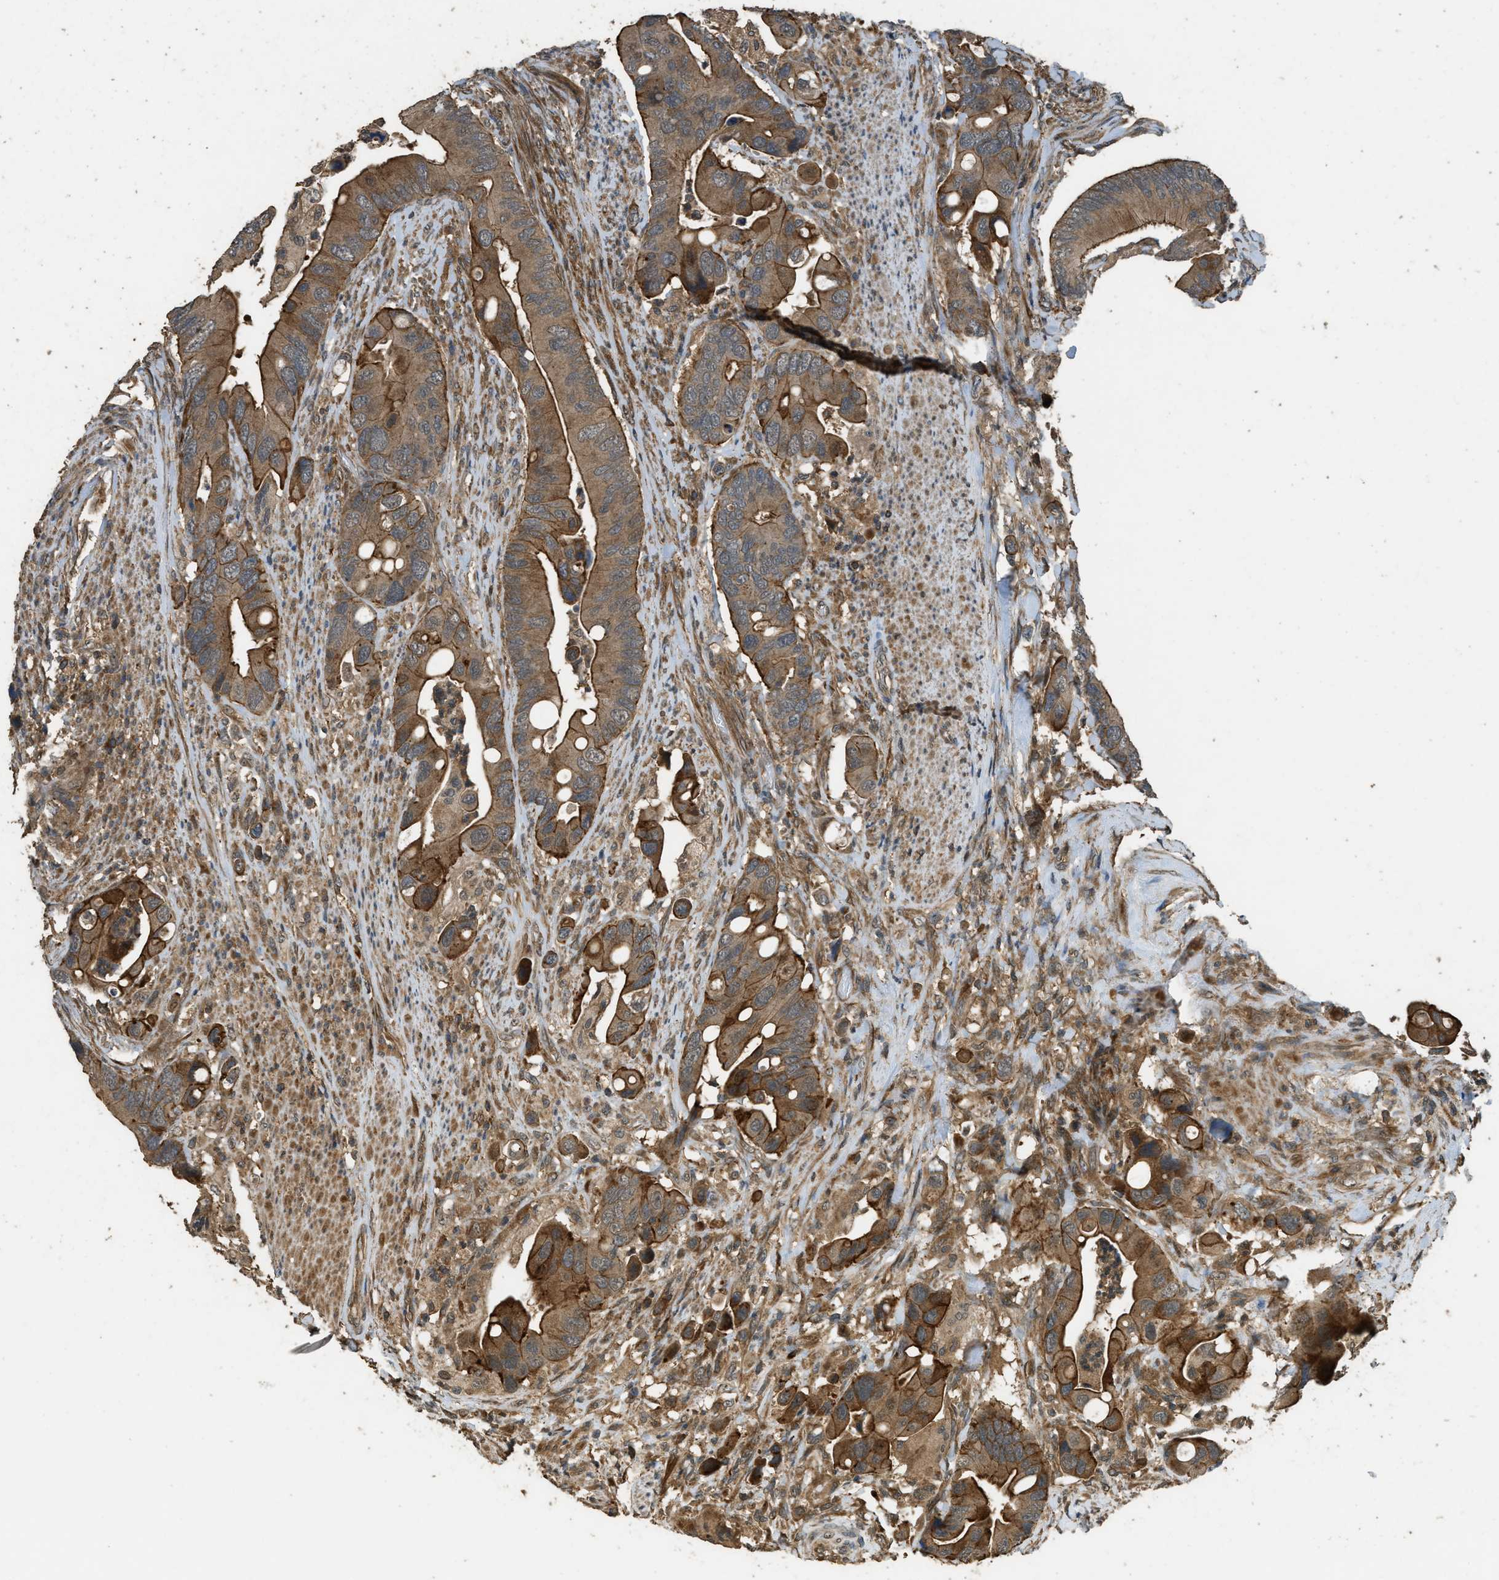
{"staining": {"intensity": "strong", "quantity": ">75%", "location": "cytoplasmic/membranous"}, "tissue": "colorectal cancer", "cell_type": "Tumor cells", "image_type": "cancer", "snomed": [{"axis": "morphology", "description": "Adenocarcinoma, NOS"}, {"axis": "topography", "description": "Rectum"}], "caption": "A high amount of strong cytoplasmic/membranous positivity is identified in approximately >75% of tumor cells in colorectal cancer tissue. The protein is shown in brown color, while the nuclei are stained blue.", "gene": "PPP6R3", "patient": {"sex": "female", "age": 57}}